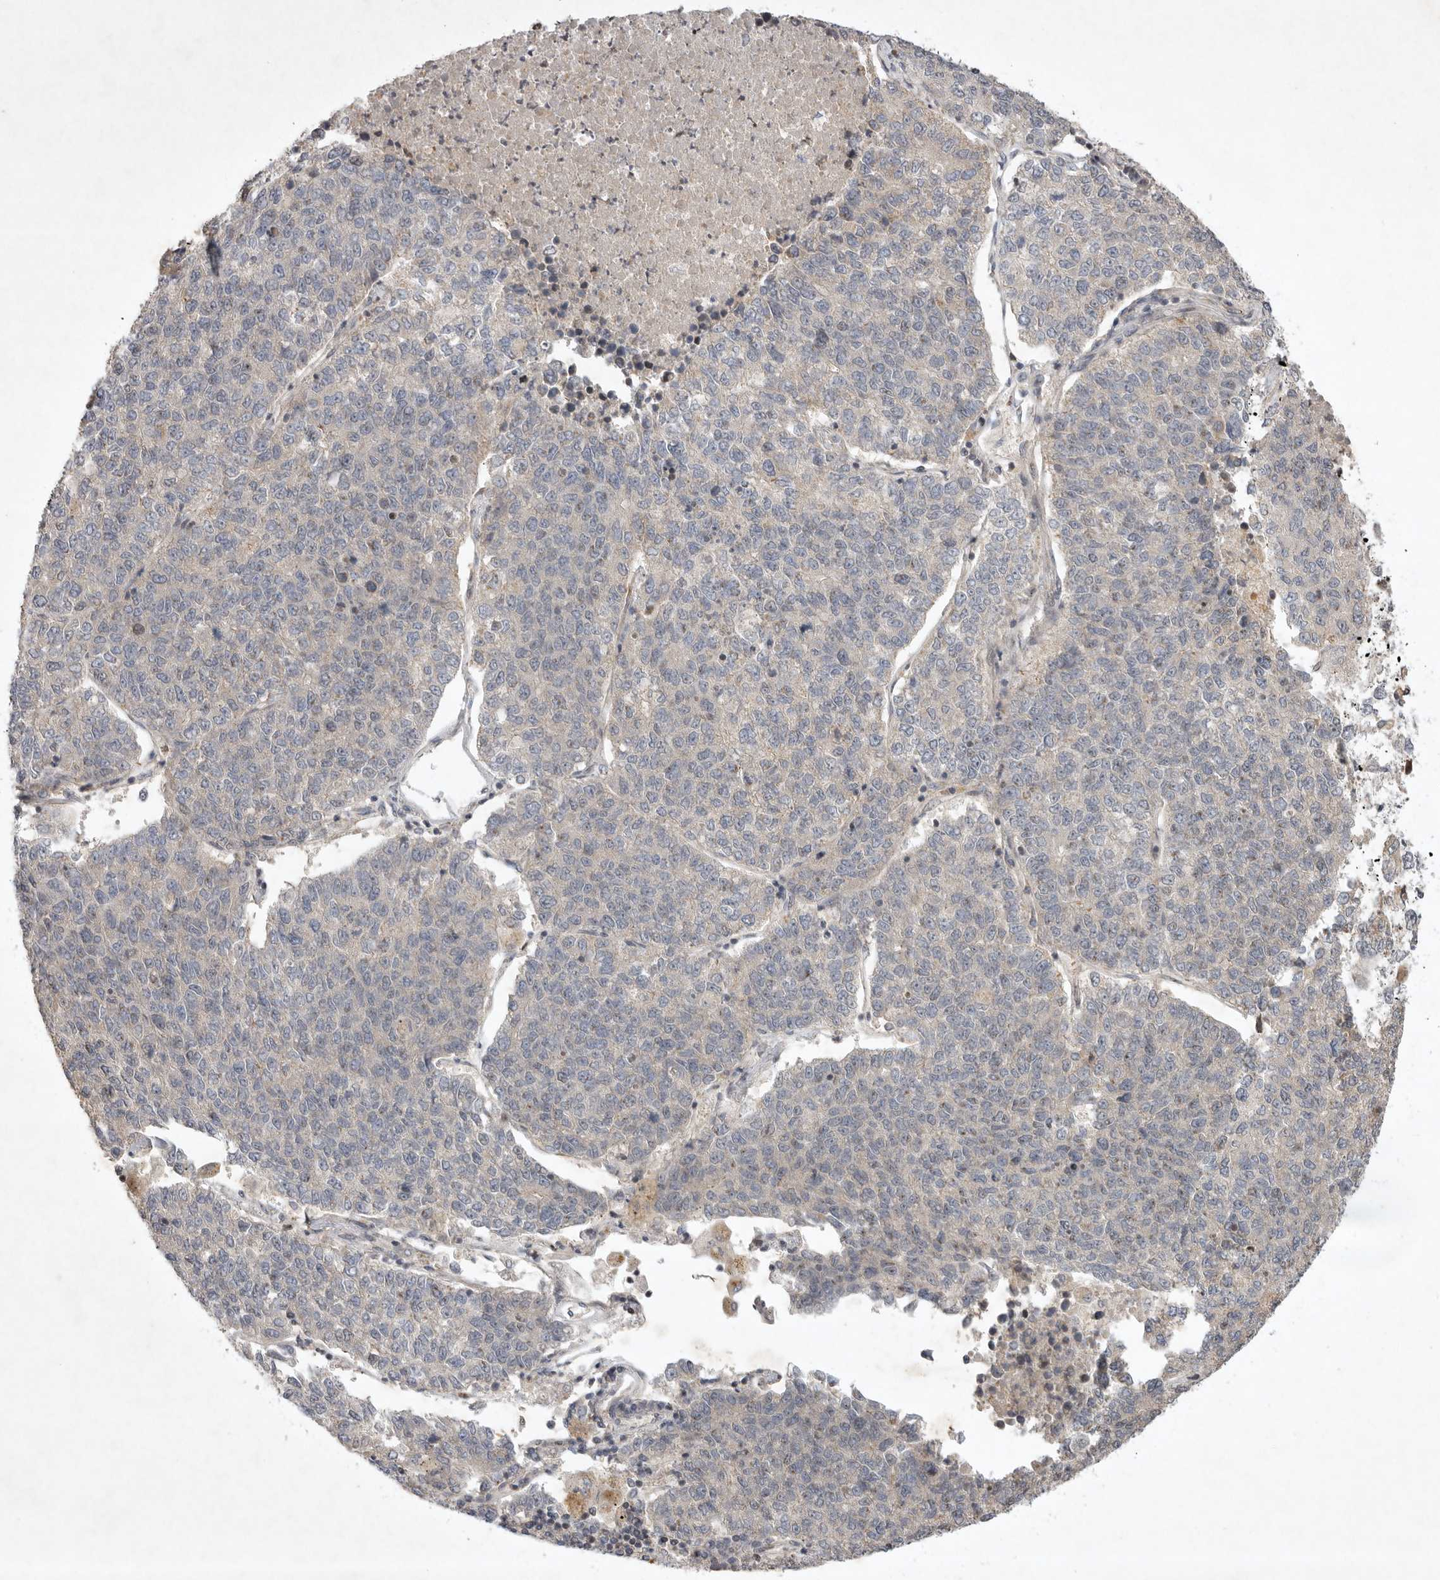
{"staining": {"intensity": "negative", "quantity": "none", "location": "none"}, "tissue": "lung cancer", "cell_type": "Tumor cells", "image_type": "cancer", "snomed": [{"axis": "morphology", "description": "Adenocarcinoma, NOS"}, {"axis": "topography", "description": "Lung"}], "caption": "This is an immunohistochemistry (IHC) micrograph of lung cancer. There is no expression in tumor cells.", "gene": "EIF2AK1", "patient": {"sex": "male", "age": 49}}